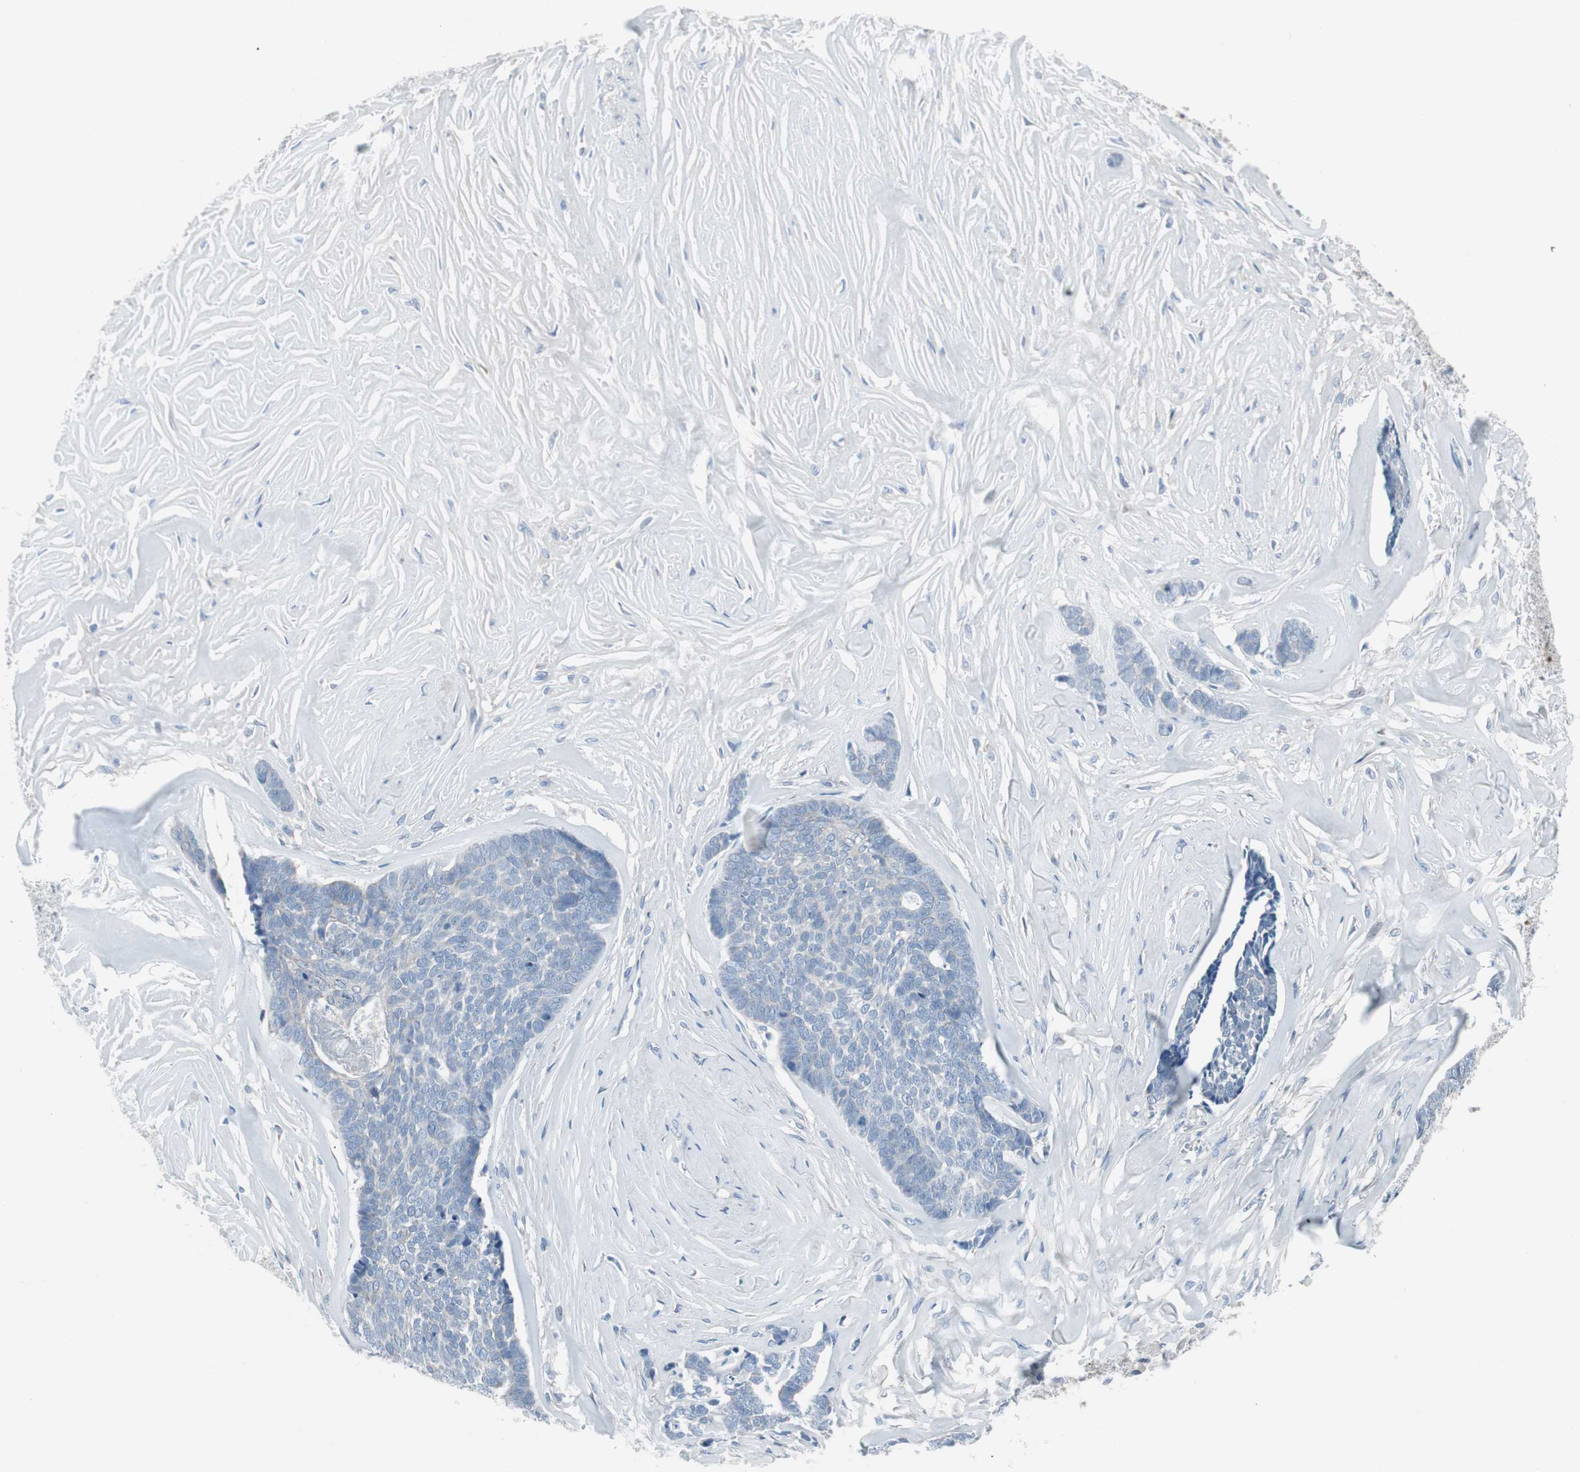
{"staining": {"intensity": "negative", "quantity": "none", "location": "none"}, "tissue": "skin cancer", "cell_type": "Tumor cells", "image_type": "cancer", "snomed": [{"axis": "morphology", "description": "Basal cell carcinoma"}, {"axis": "topography", "description": "Skin"}], "caption": "Immunohistochemistry (IHC) micrograph of neoplastic tissue: basal cell carcinoma (skin) stained with DAB displays no significant protein staining in tumor cells.", "gene": "PIGR", "patient": {"sex": "male", "age": 84}}